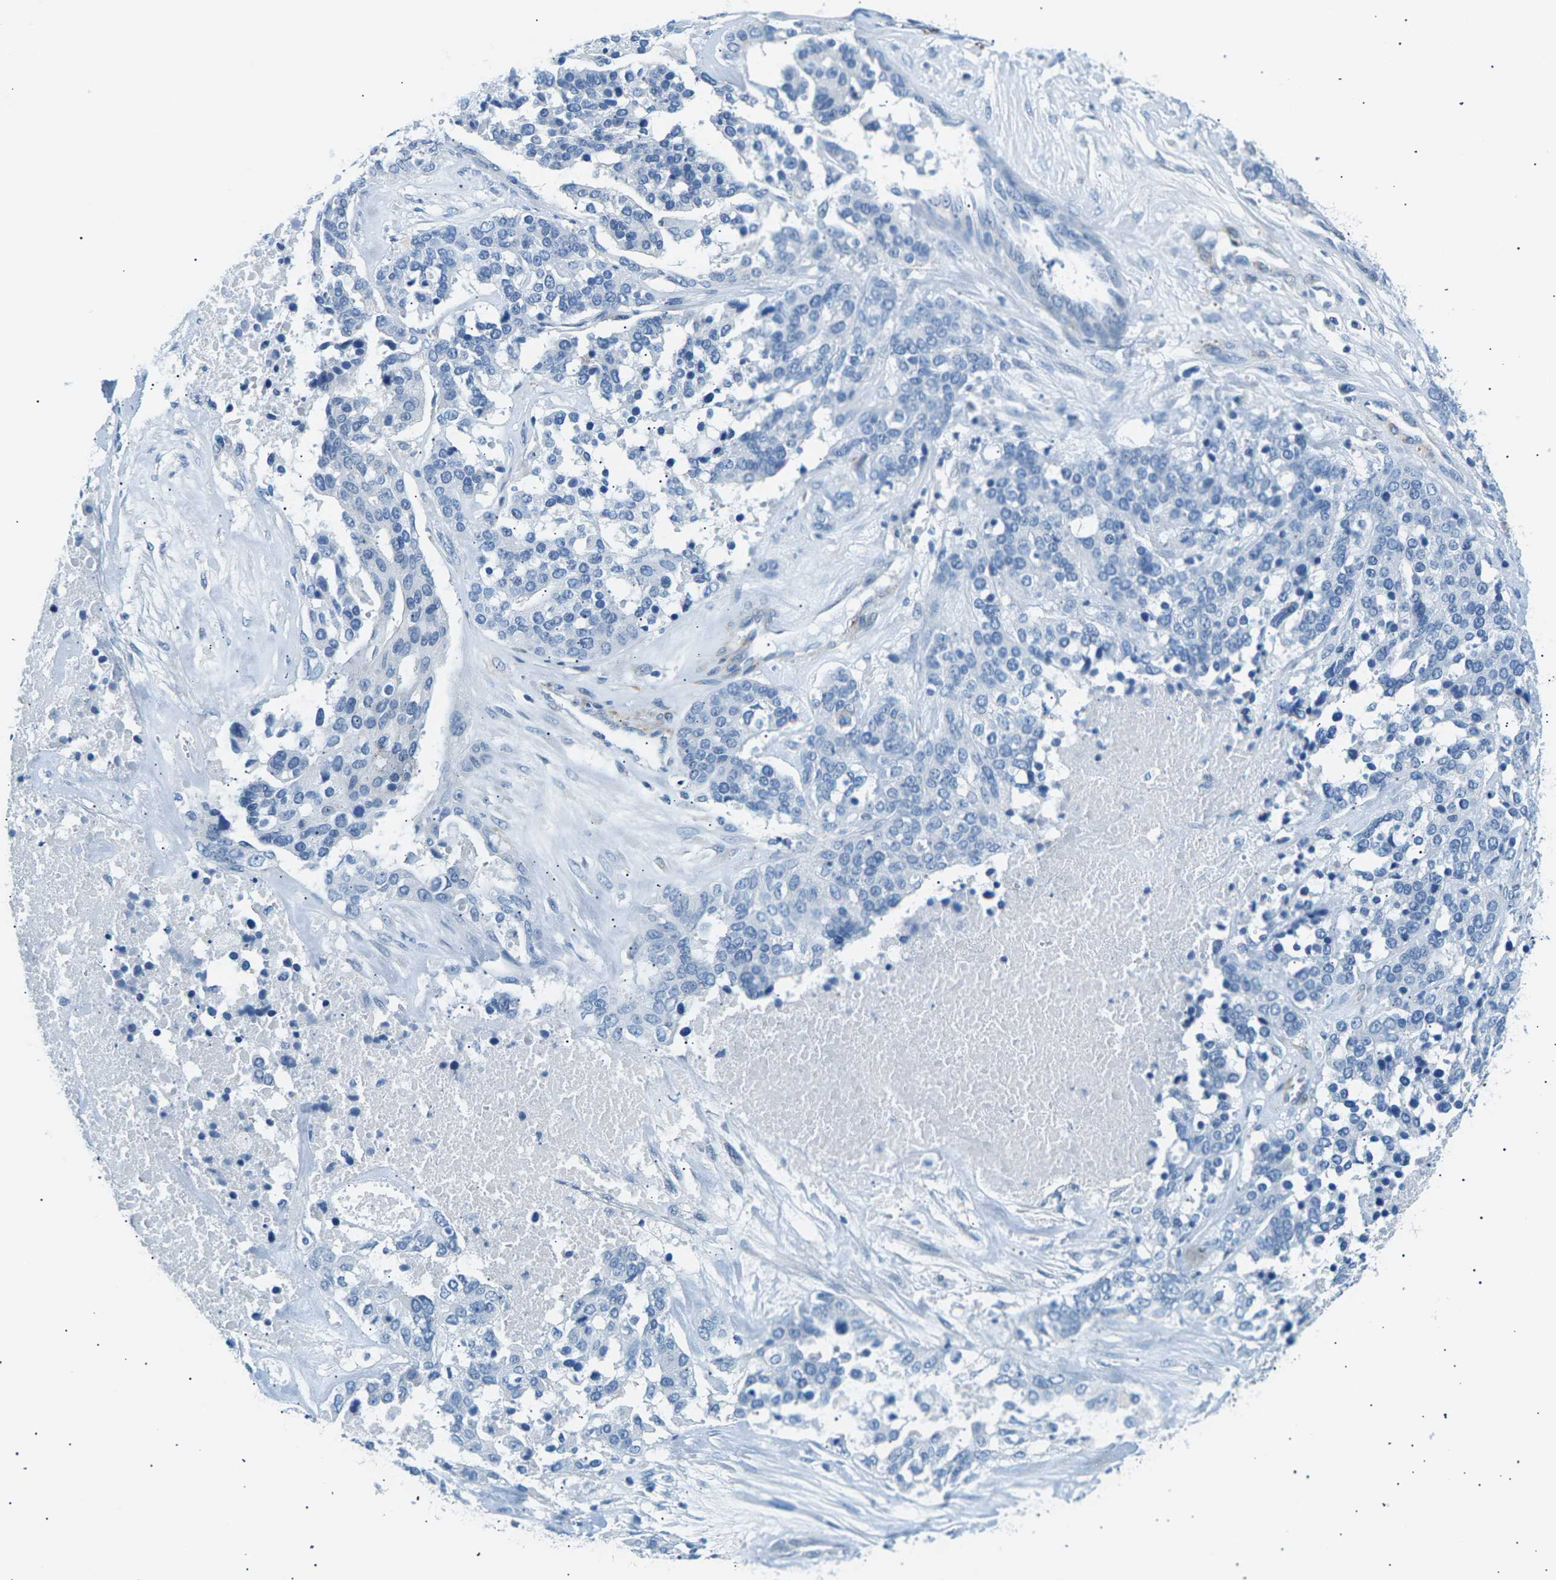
{"staining": {"intensity": "negative", "quantity": "none", "location": "none"}, "tissue": "ovarian cancer", "cell_type": "Tumor cells", "image_type": "cancer", "snomed": [{"axis": "morphology", "description": "Cystadenocarcinoma, serous, NOS"}, {"axis": "topography", "description": "Ovary"}], "caption": "Tumor cells show no significant staining in serous cystadenocarcinoma (ovarian).", "gene": "SEPTIN5", "patient": {"sex": "female", "age": 44}}